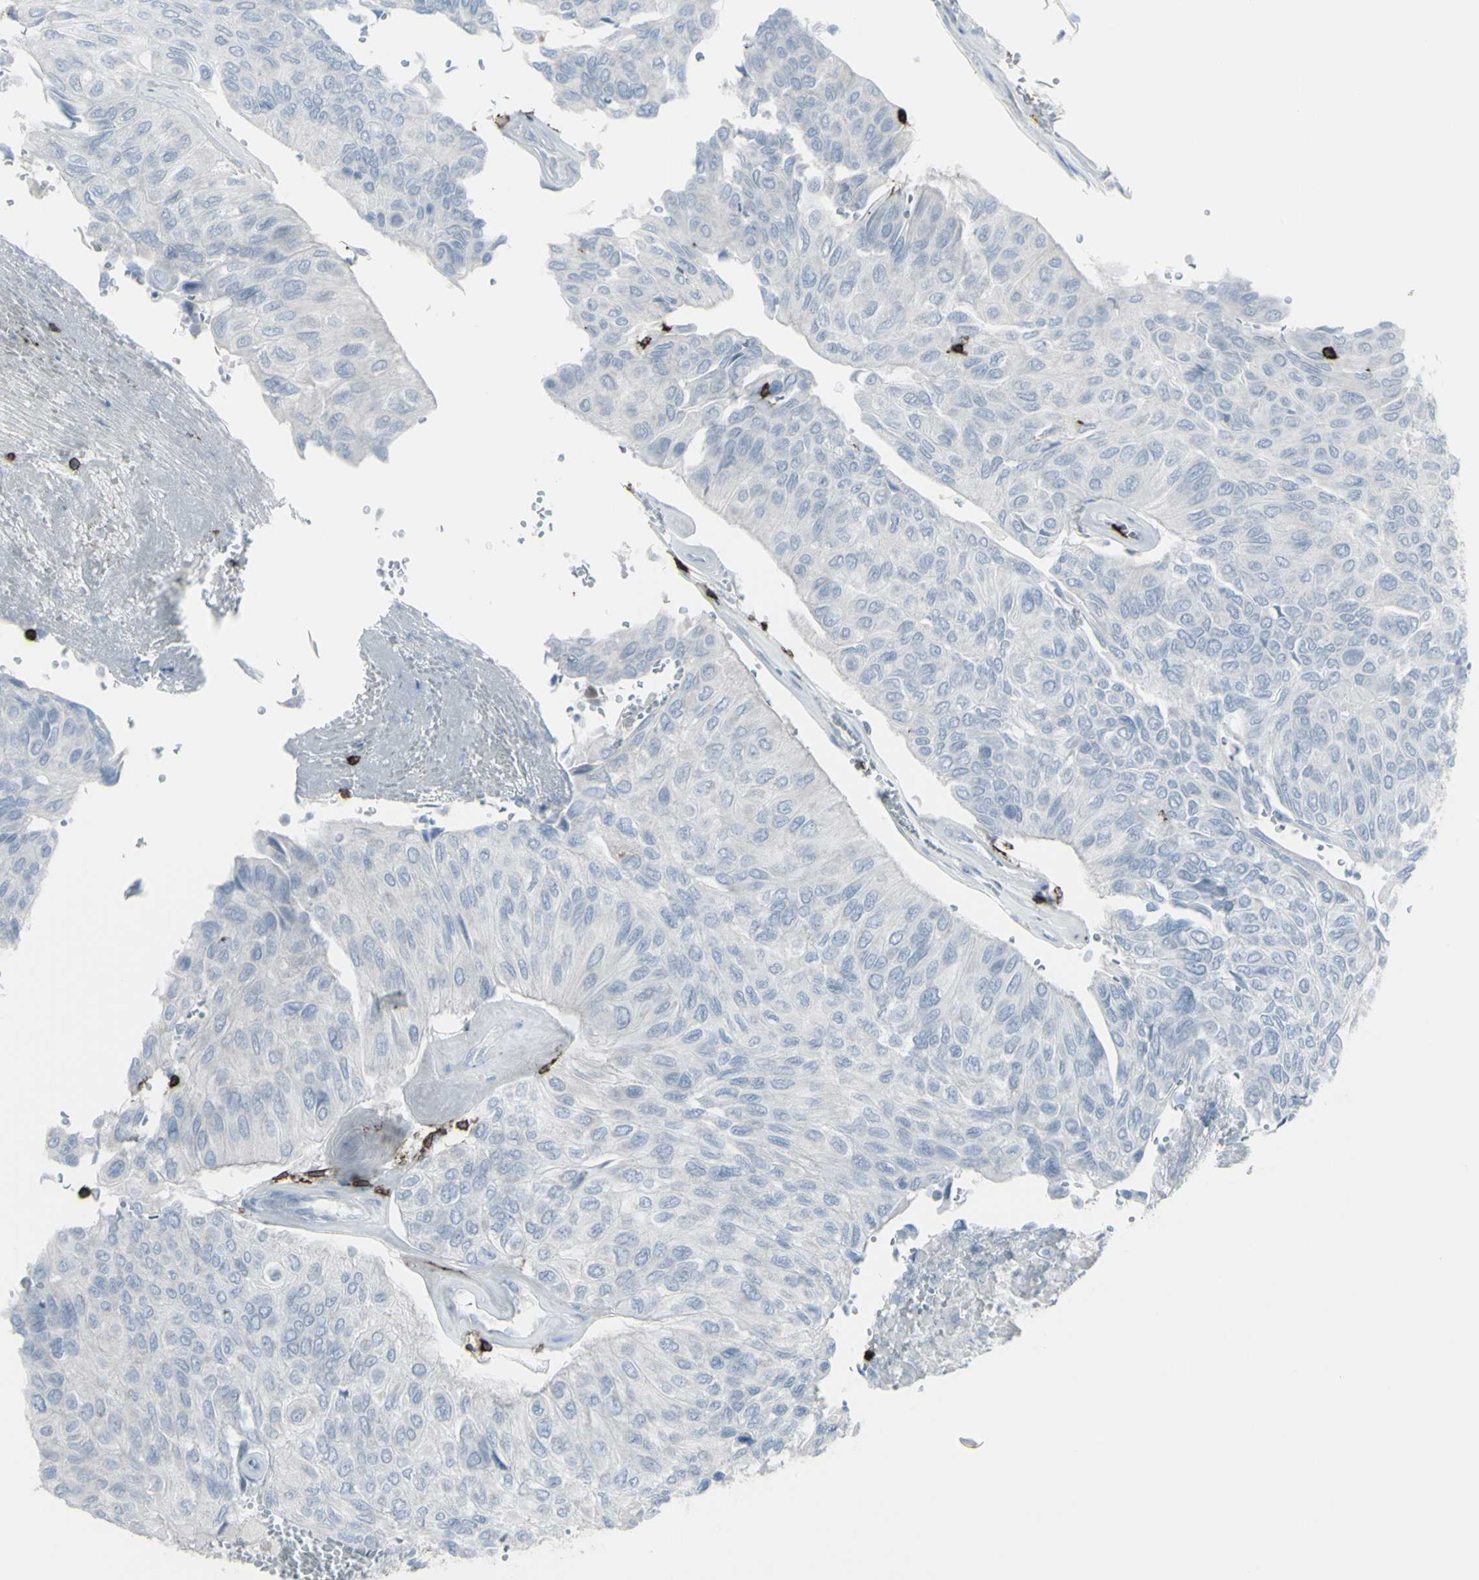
{"staining": {"intensity": "negative", "quantity": "none", "location": "none"}, "tissue": "urothelial cancer", "cell_type": "Tumor cells", "image_type": "cancer", "snomed": [{"axis": "morphology", "description": "Urothelial carcinoma, High grade"}, {"axis": "topography", "description": "Urinary bladder"}], "caption": "Human high-grade urothelial carcinoma stained for a protein using immunohistochemistry demonstrates no expression in tumor cells.", "gene": "CD247", "patient": {"sex": "male", "age": 66}}